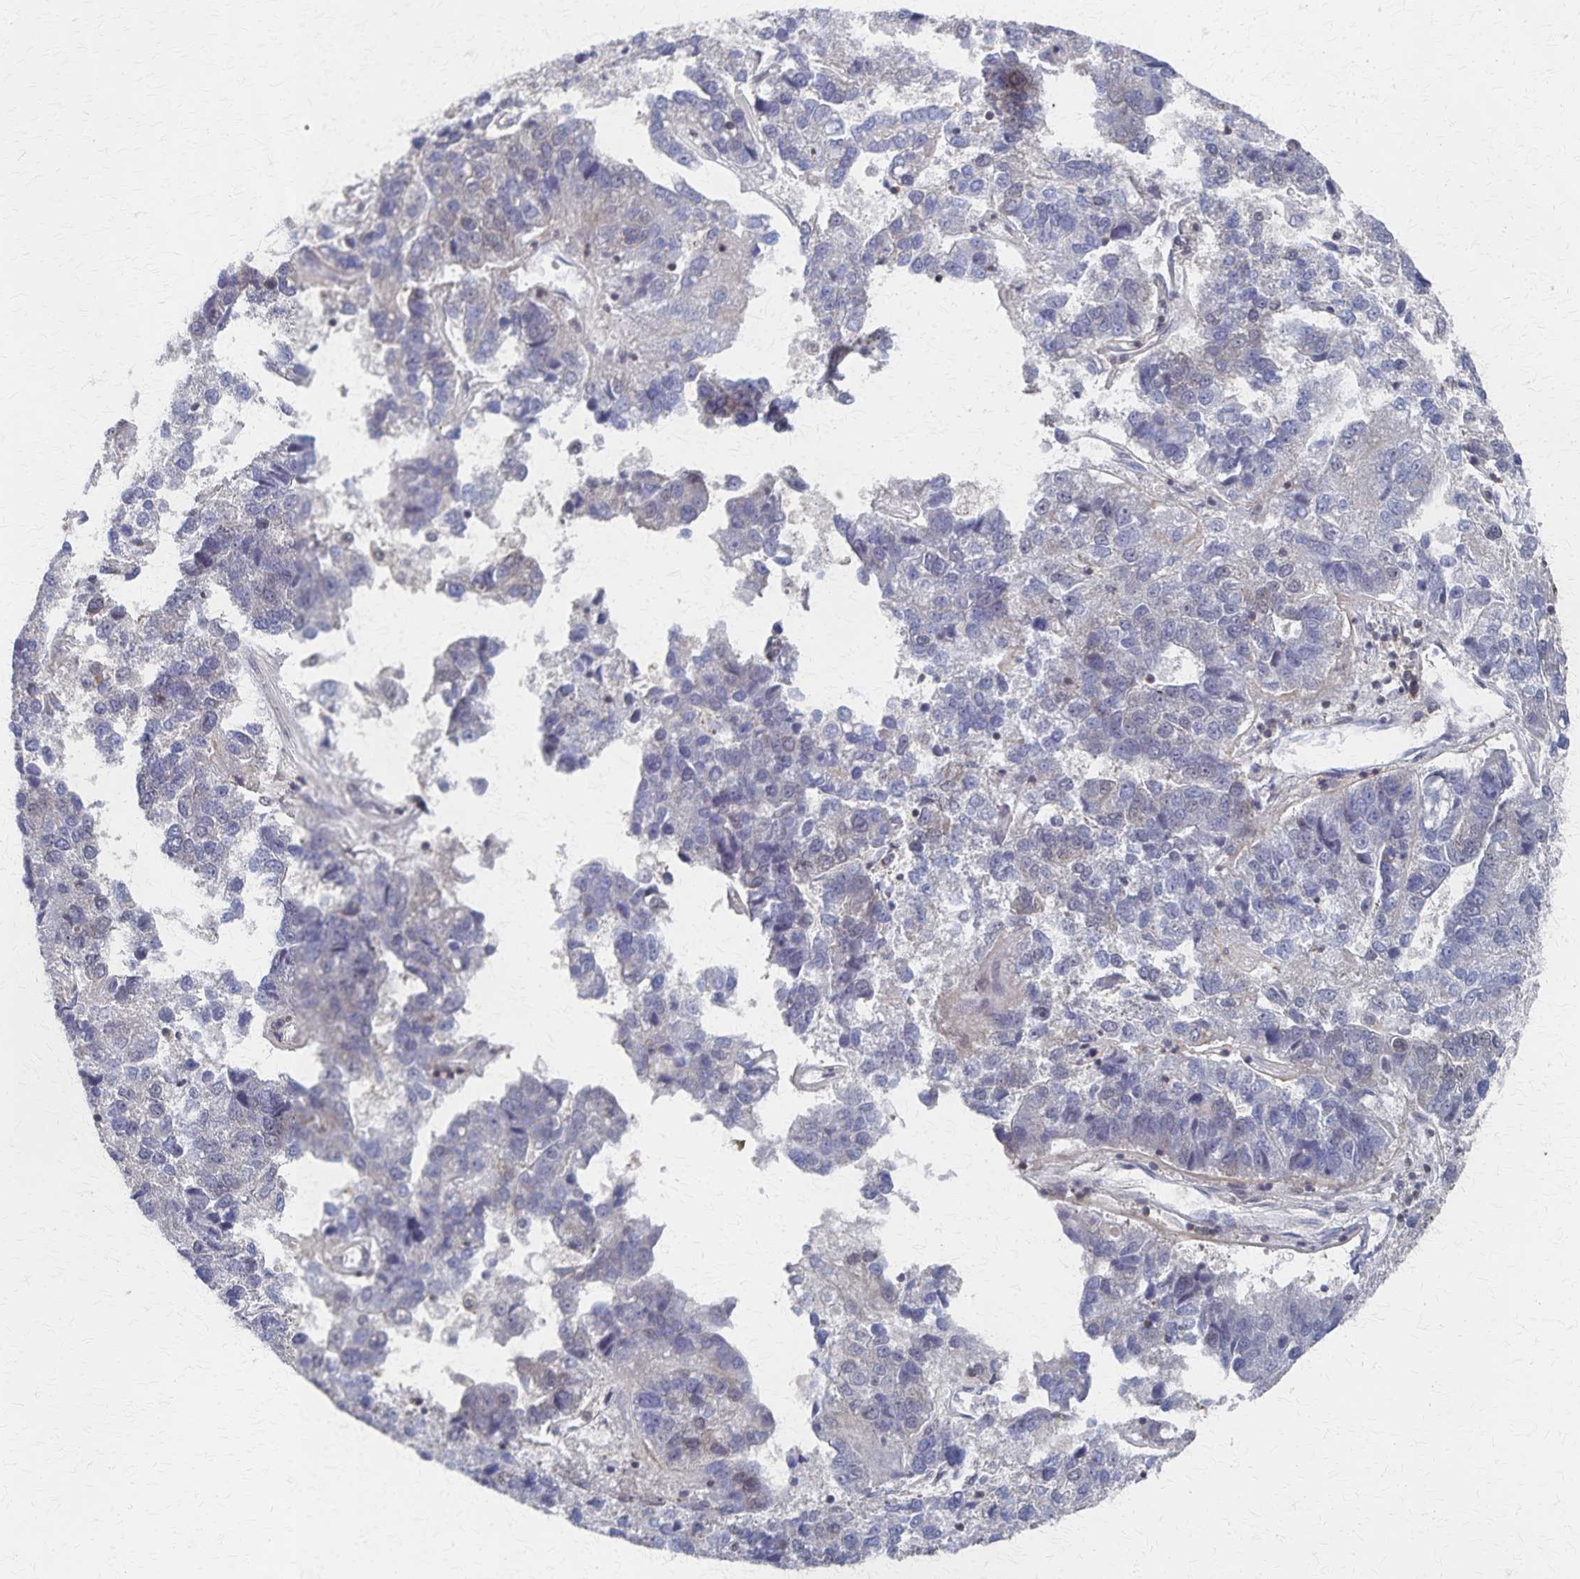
{"staining": {"intensity": "weak", "quantity": "<25%", "location": "cytoplasmic/membranous,nuclear"}, "tissue": "pancreatic cancer", "cell_type": "Tumor cells", "image_type": "cancer", "snomed": [{"axis": "morphology", "description": "Adenocarcinoma, NOS"}, {"axis": "topography", "description": "Pancreas"}], "caption": "High power microscopy micrograph of an immunohistochemistry (IHC) photomicrograph of adenocarcinoma (pancreatic), revealing no significant staining in tumor cells.", "gene": "GTF2B", "patient": {"sex": "female", "age": 61}}